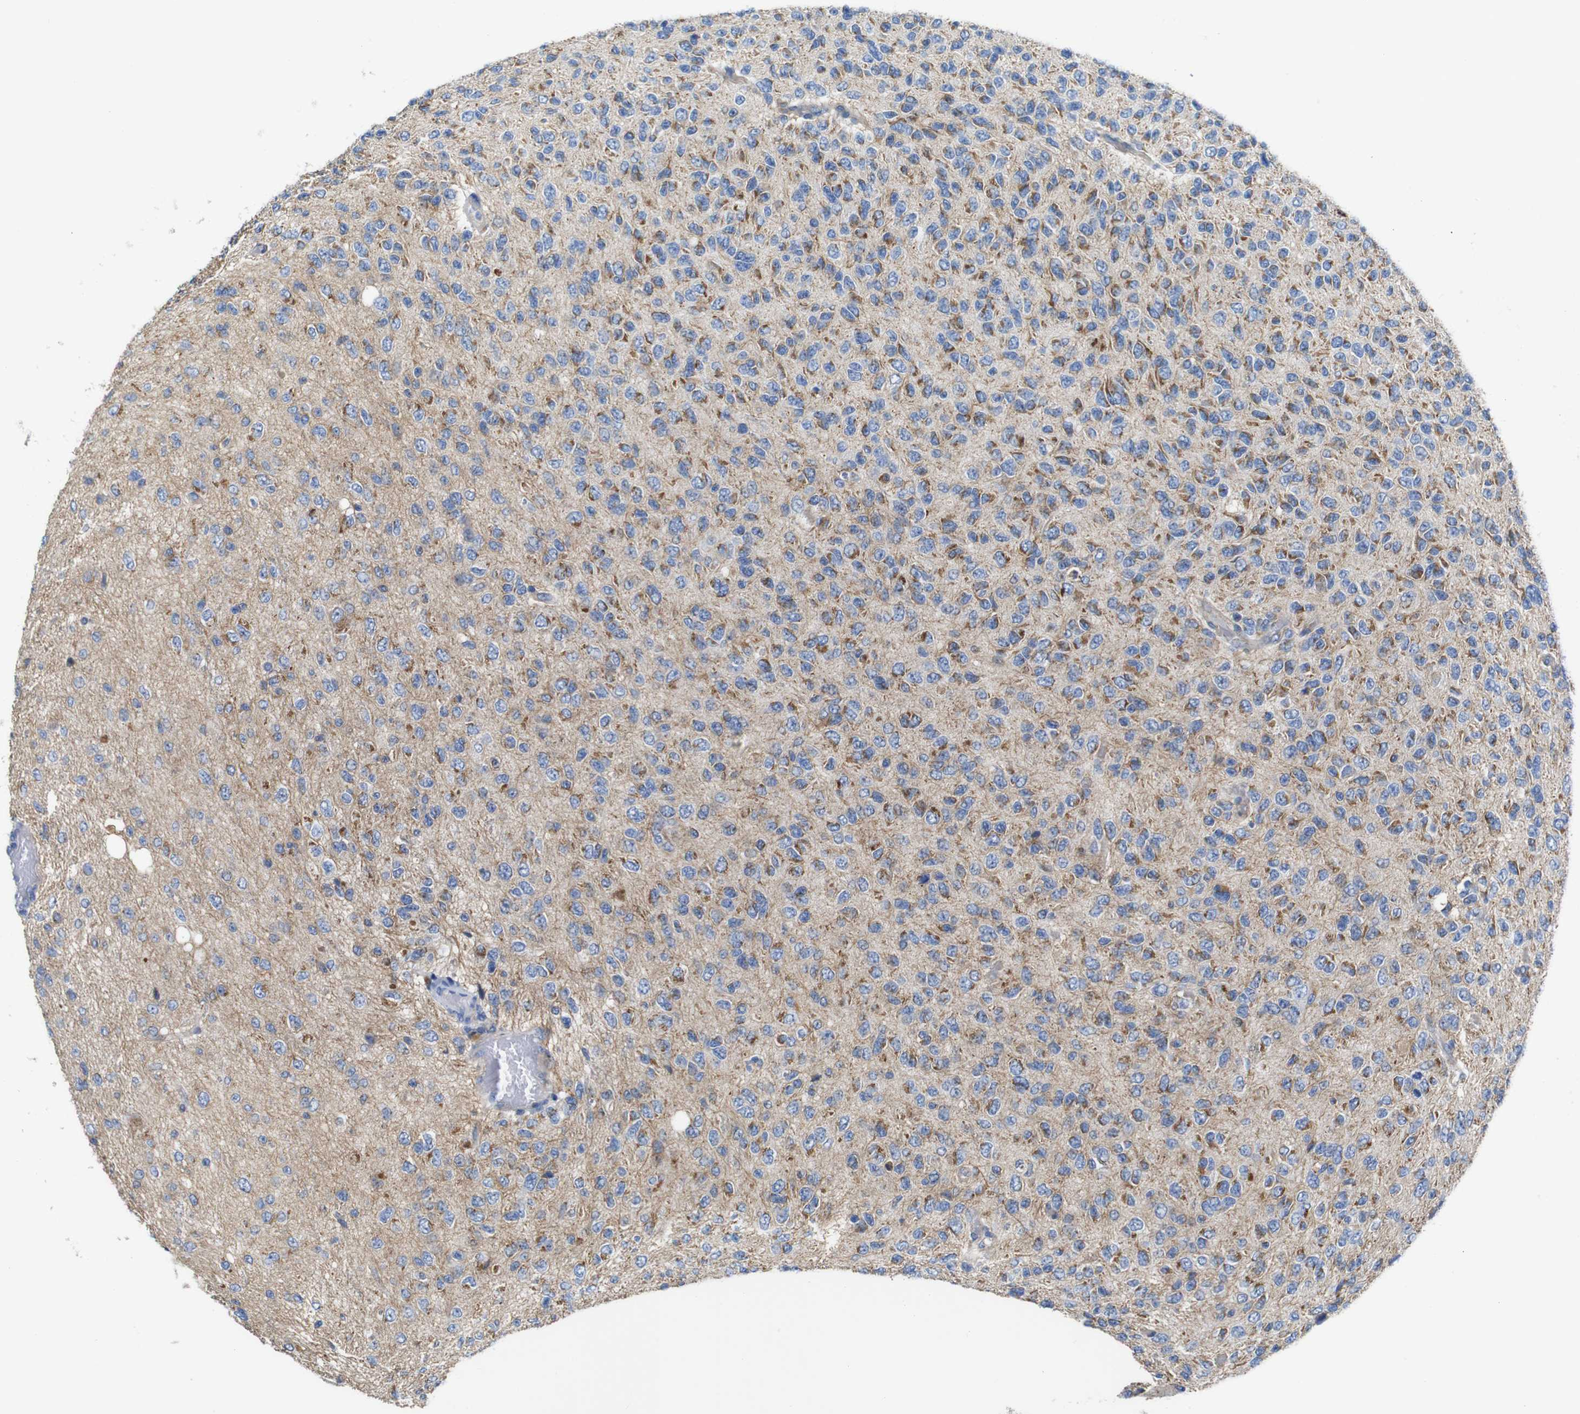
{"staining": {"intensity": "moderate", "quantity": ">75%", "location": "cytoplasmic/membranous"}, "tissue": "glioma", "cell_type": "Tumor cells", "image_type": "cancer", "snomed": [{"axis": "morphology", "description": "Glioma, malignant, High grade"}, {"axis": "topography", "description": "pancreas cauda"}], "caption": "Immunohistochemical staining of glioma displays moderate cytoplasmic/membranous protein expression in approximately >75% of tumor cells.", "gene": "PDCD1LG2", "patient": {"sex": "male", "age": 60}}